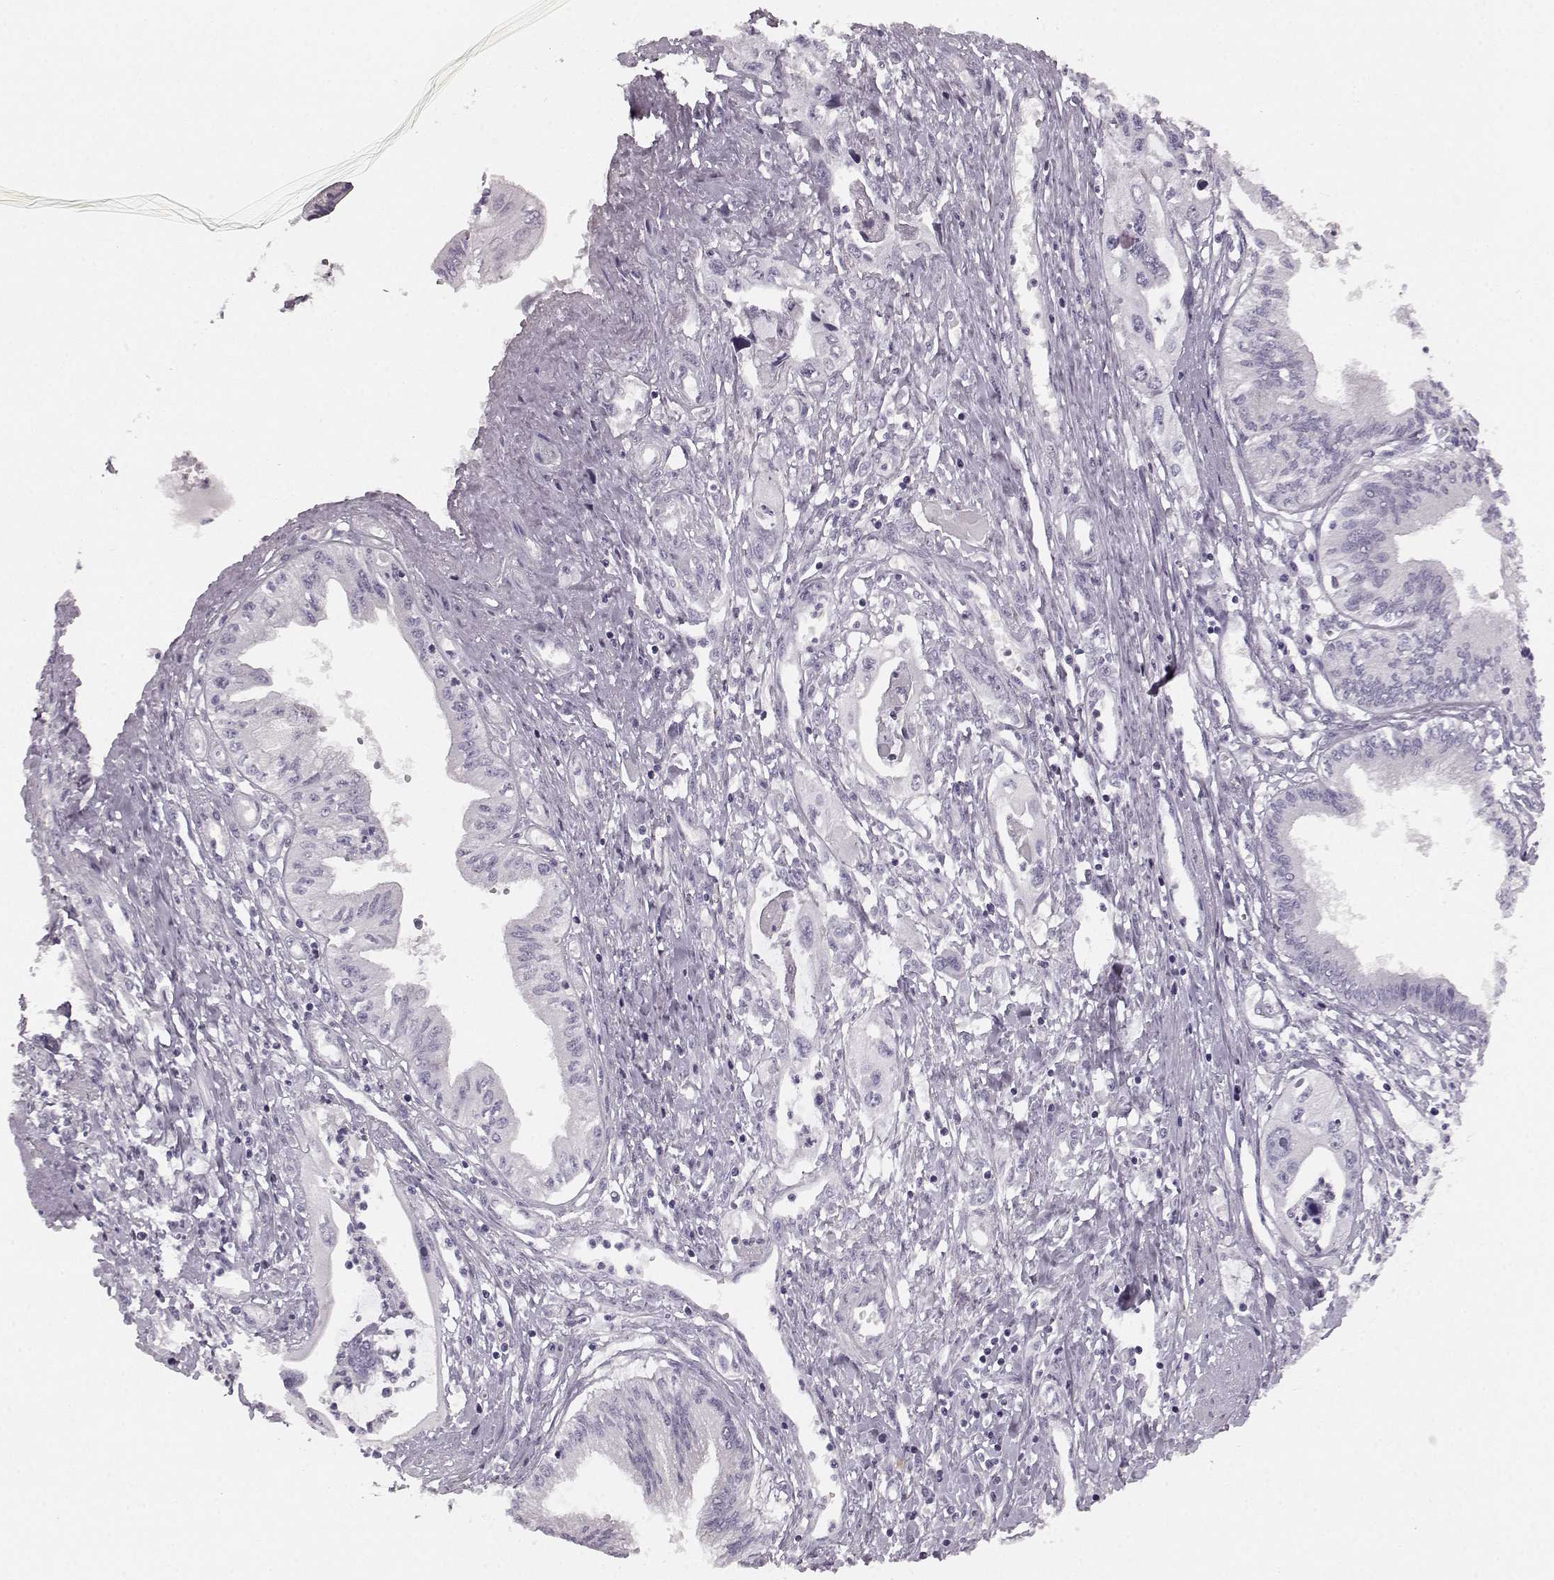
{"staining": {"intensity": "negative", "quantity": "none", "location": "none"}, "tissue": "pancreatic cancer", "cell_type": "Tumor cells", "image_type": "cancer", "snomed": [{"axis": "morphology", "description": "Adenocarcinoma, NOS"}, {"axis": "topography", "description": "Pancreas"}], "caption": "Pancreatic cancer (adenocarcinoma) was stained to show a protein in brown. There is no significant expression in tumor cells.", "gene": "KIAA0319", "patient": {"sex": "male", "age": 60}}